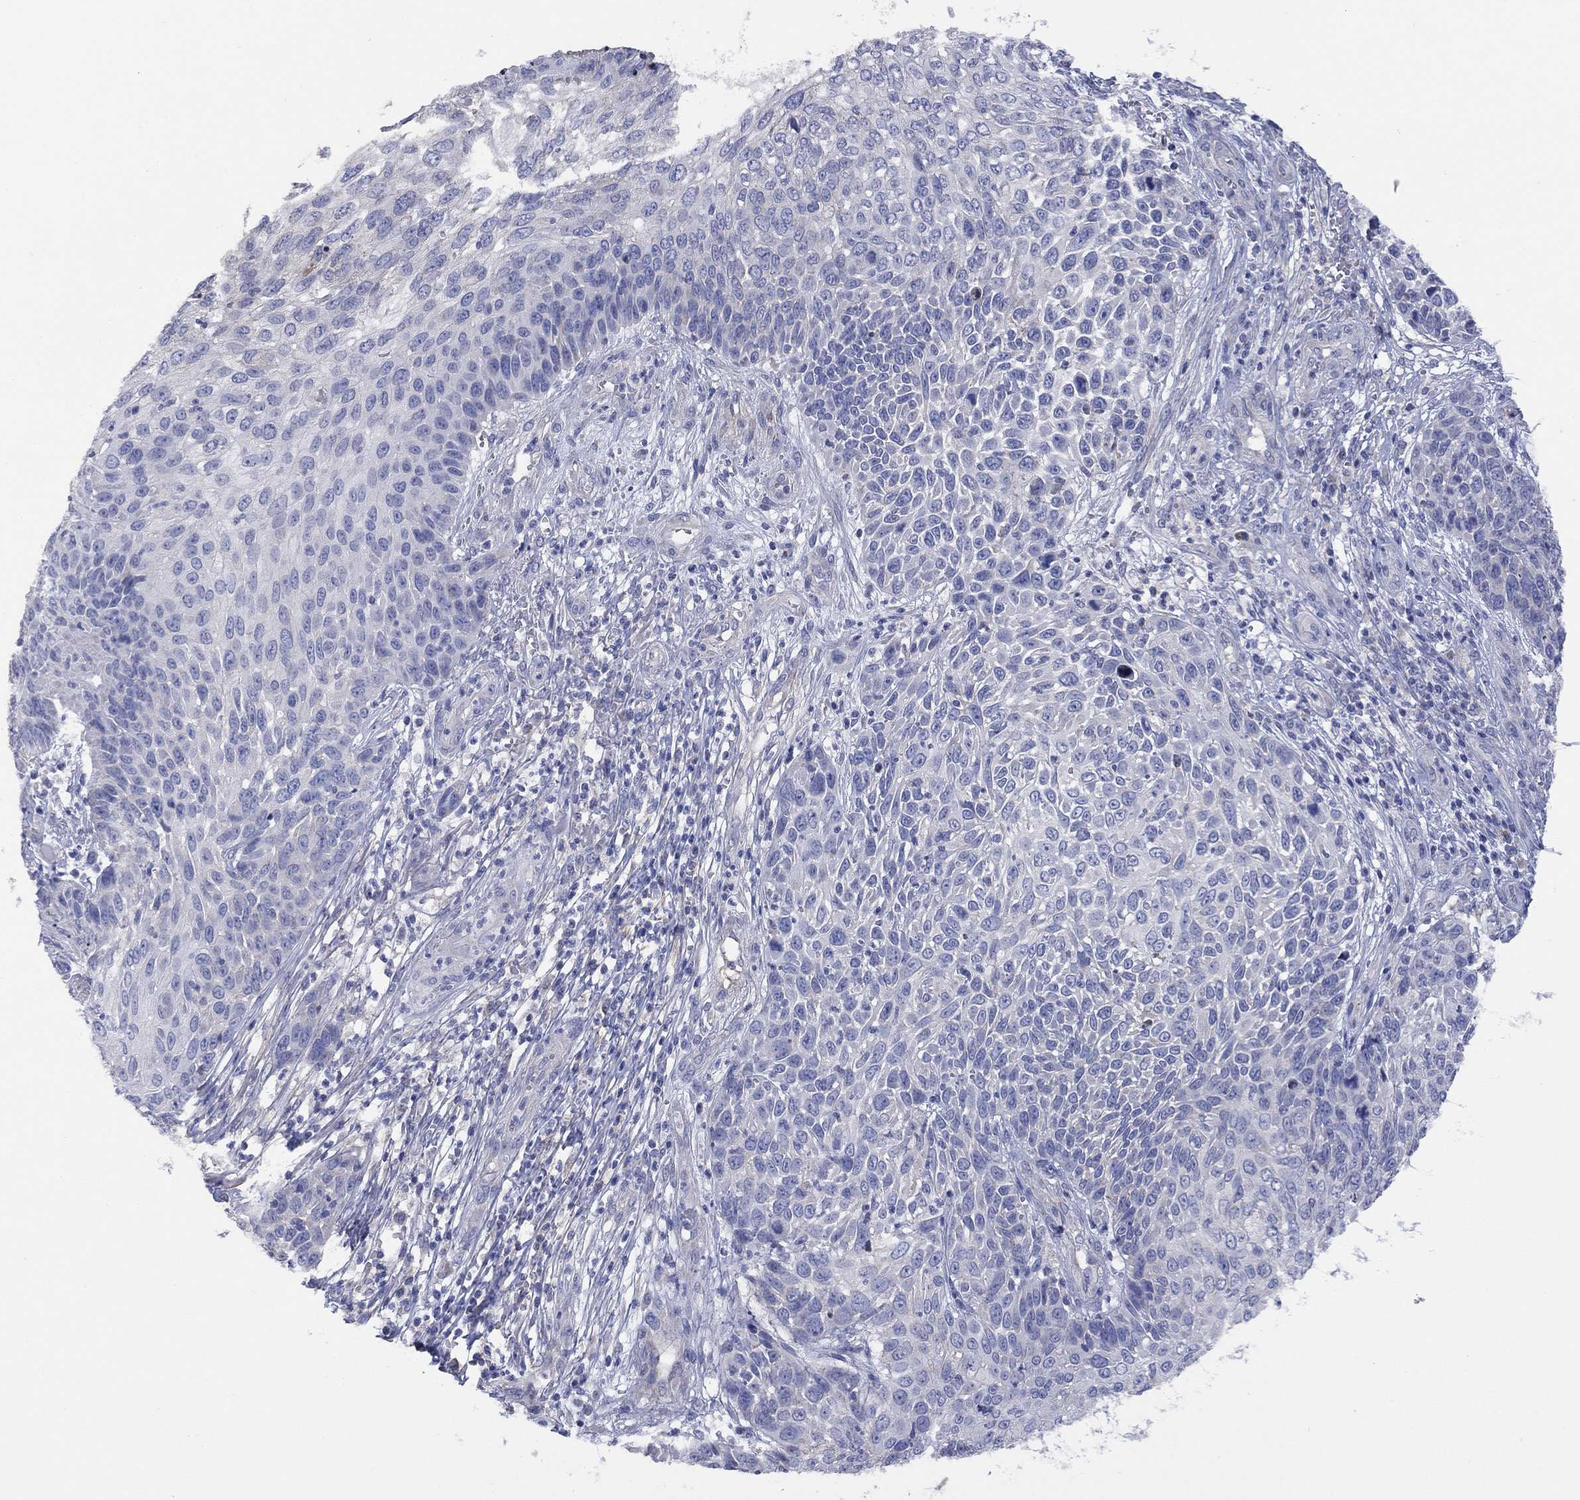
{"staining": {"intensity": "negative", "quantity": "none", "location": "none"}, "tissue": "skin cancer", "cell_type": "Tumor cells", "image_type": "cancer", "snomed": [{"axis": "morphology", "description": "Squamous cell carcinoma, NOS"}, {"axis": "topography", "description": "Skin"}], "caption": "IHC of human squamous cell carcinoma (skin) reveals no positivity in tumor cells. The staining was performed using DAB (3,3'-diaminobenzidine) to visualize the protein expression in brown, while the nuclei were stained in blue with hematoxylin (Magnification: 20x).", "gene": "CLVS1", "patient": {"sex": "male", "age": 92}}